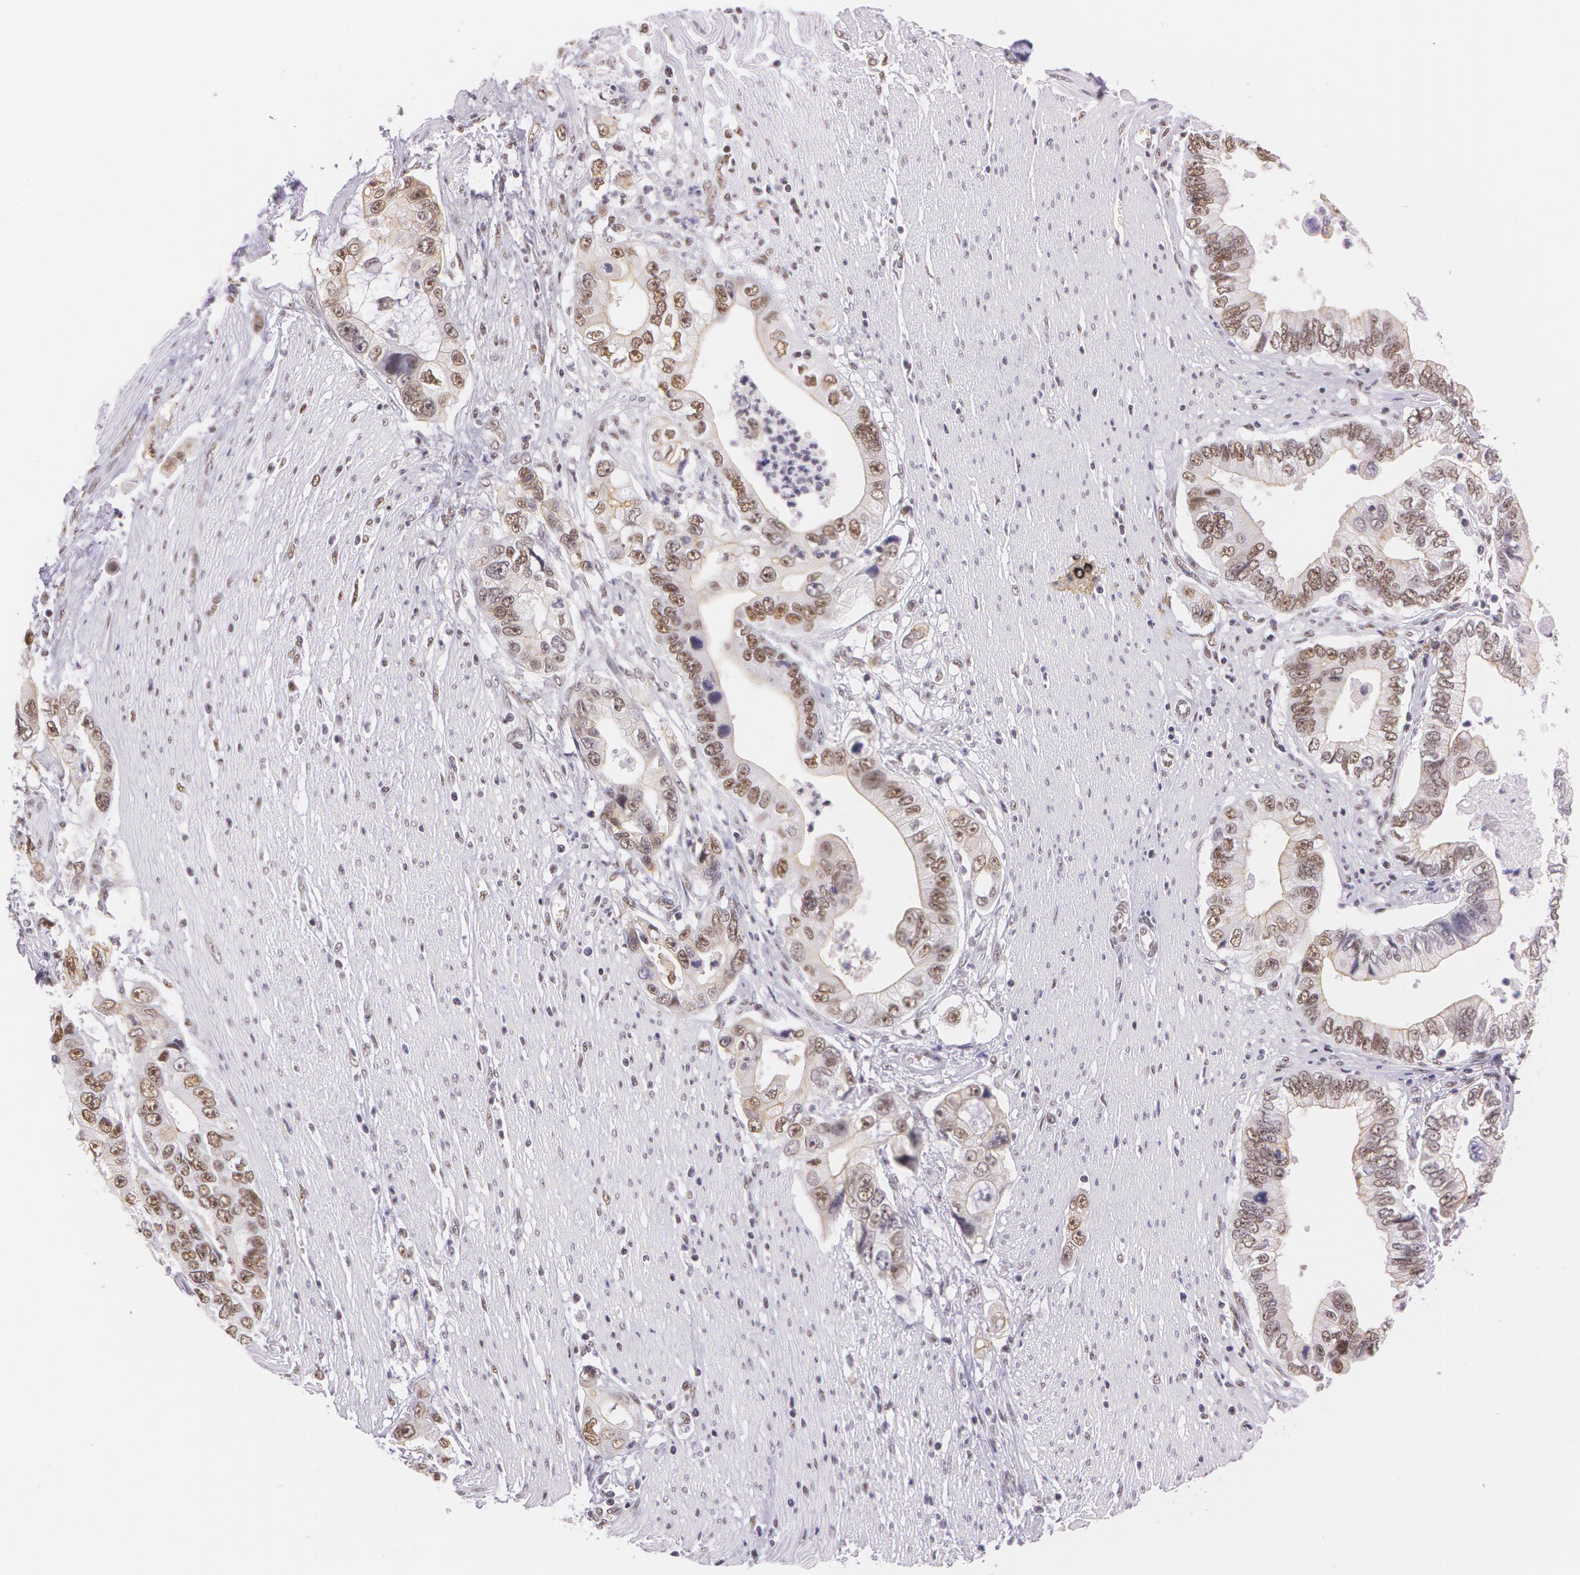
{"staining": {"intensity": "weak", "quantity": ">75%", "location": "cytoplasmic/membranous,nuclear"}, "tissue": "pancreatic cancer", "cell_type": "Tumor cells", "image_type": "cancer", "snomed": [{"axis": "morphology", "description": "Adenocarcinoma, NOS"}, {"axis": "topography", "description": "Pancreas"}, {"axis": "topography", "description": "Stomach, upper"}], "caption": "This is an image of IHC staining of pancreatic cancer (adenocarcinoma), which shows weak positivity in the cytoplasmic/membranous and nuclear of tumor cells.", "gene": "NBN", "patient": {"sex": "male", "age": 77}}